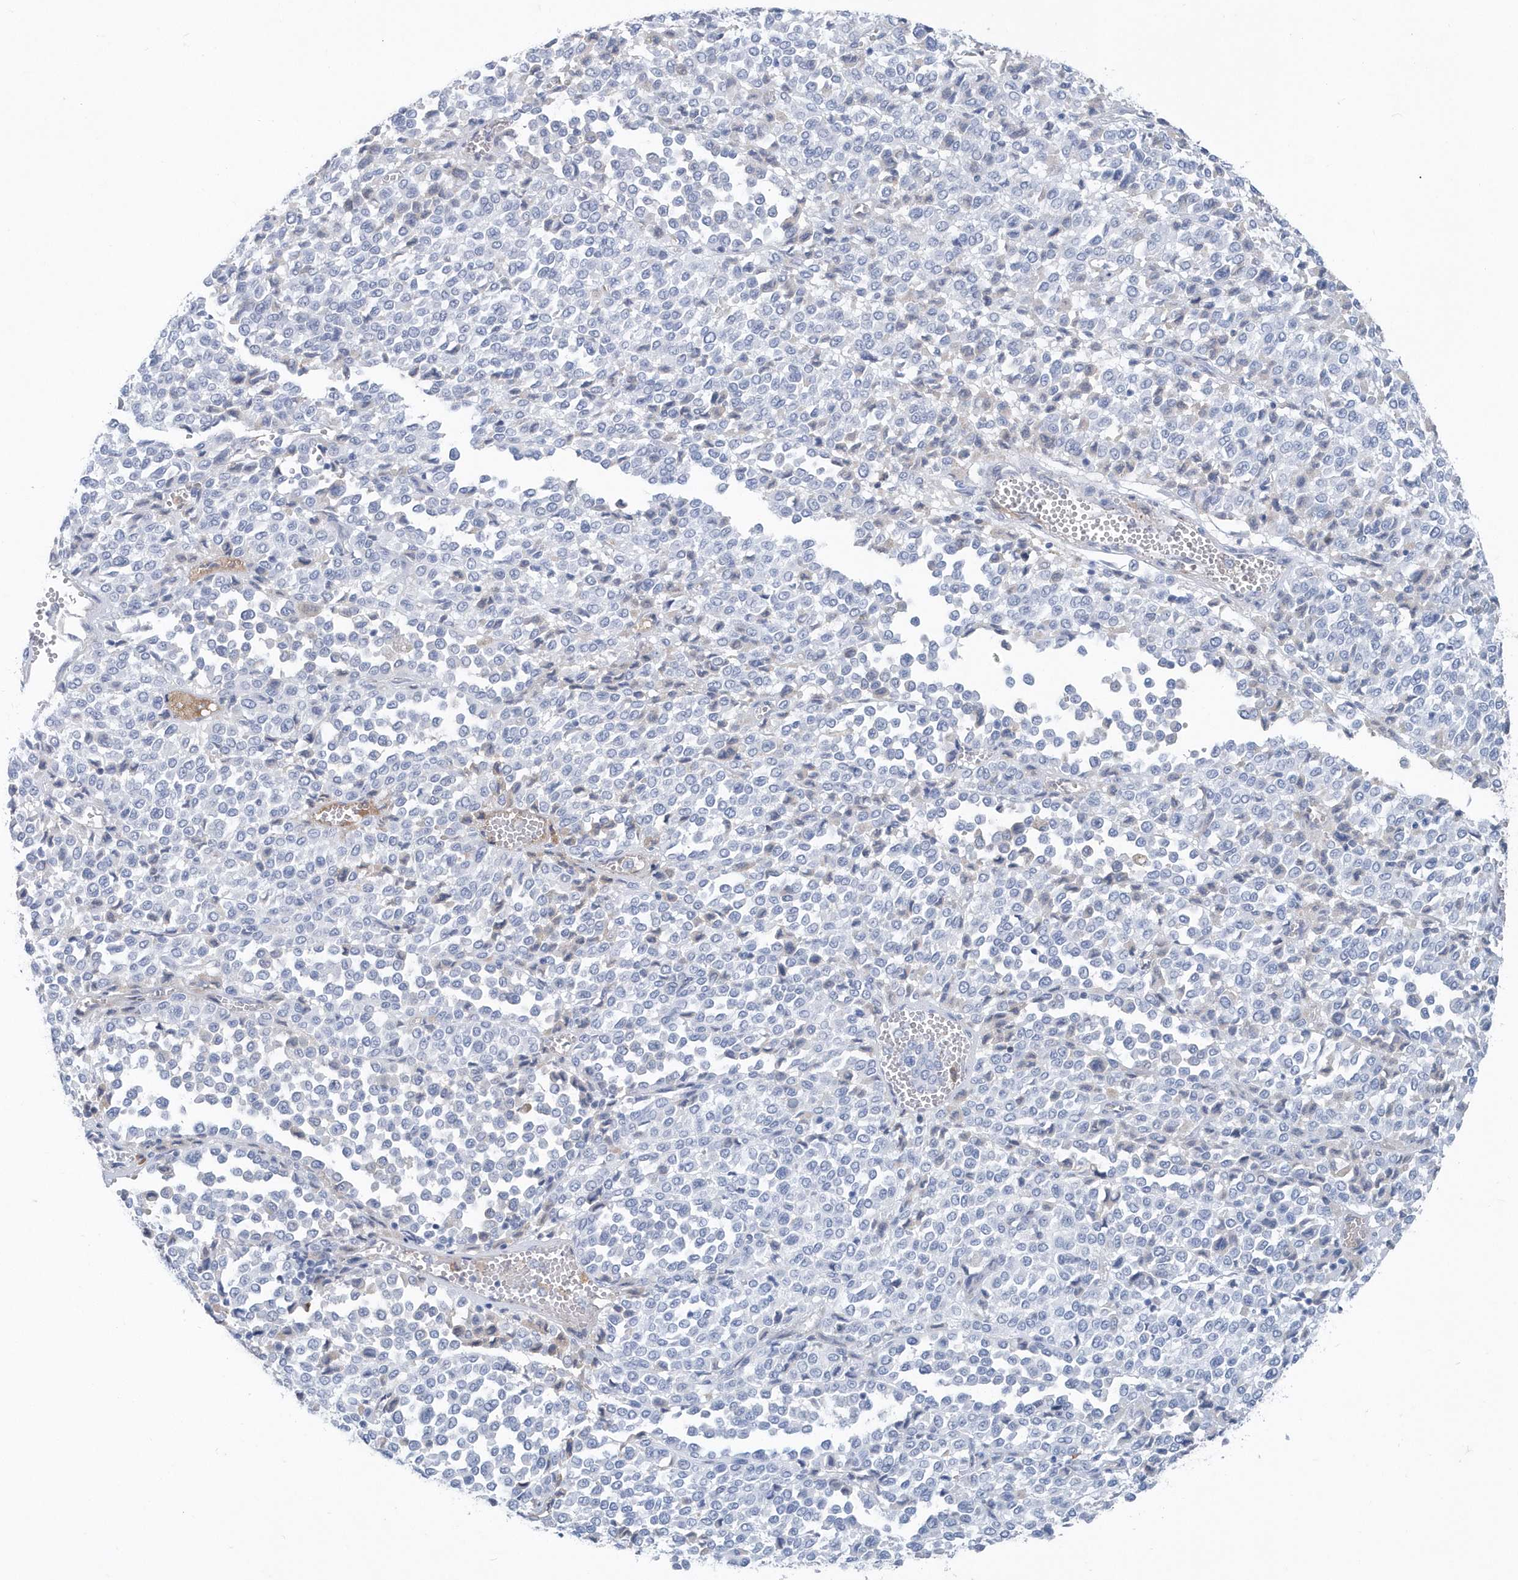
{"staining": {"intensity": "negative", "quantity": "none", "location": "none"}, "tissue": "melanoma", "cell_type": "Tumor cells", "image_type": "cancer", "snomed": [{"axis": "morphology", "description": "Malignant melanoma, Metastatic site"}, {"axis": "topography", "description": "Pancreas"}], "caption": "Tumor cells show no significant expression in melanoma.", "gene": "JCHAIN", "patient": {"sex": "female", "age": 30}}